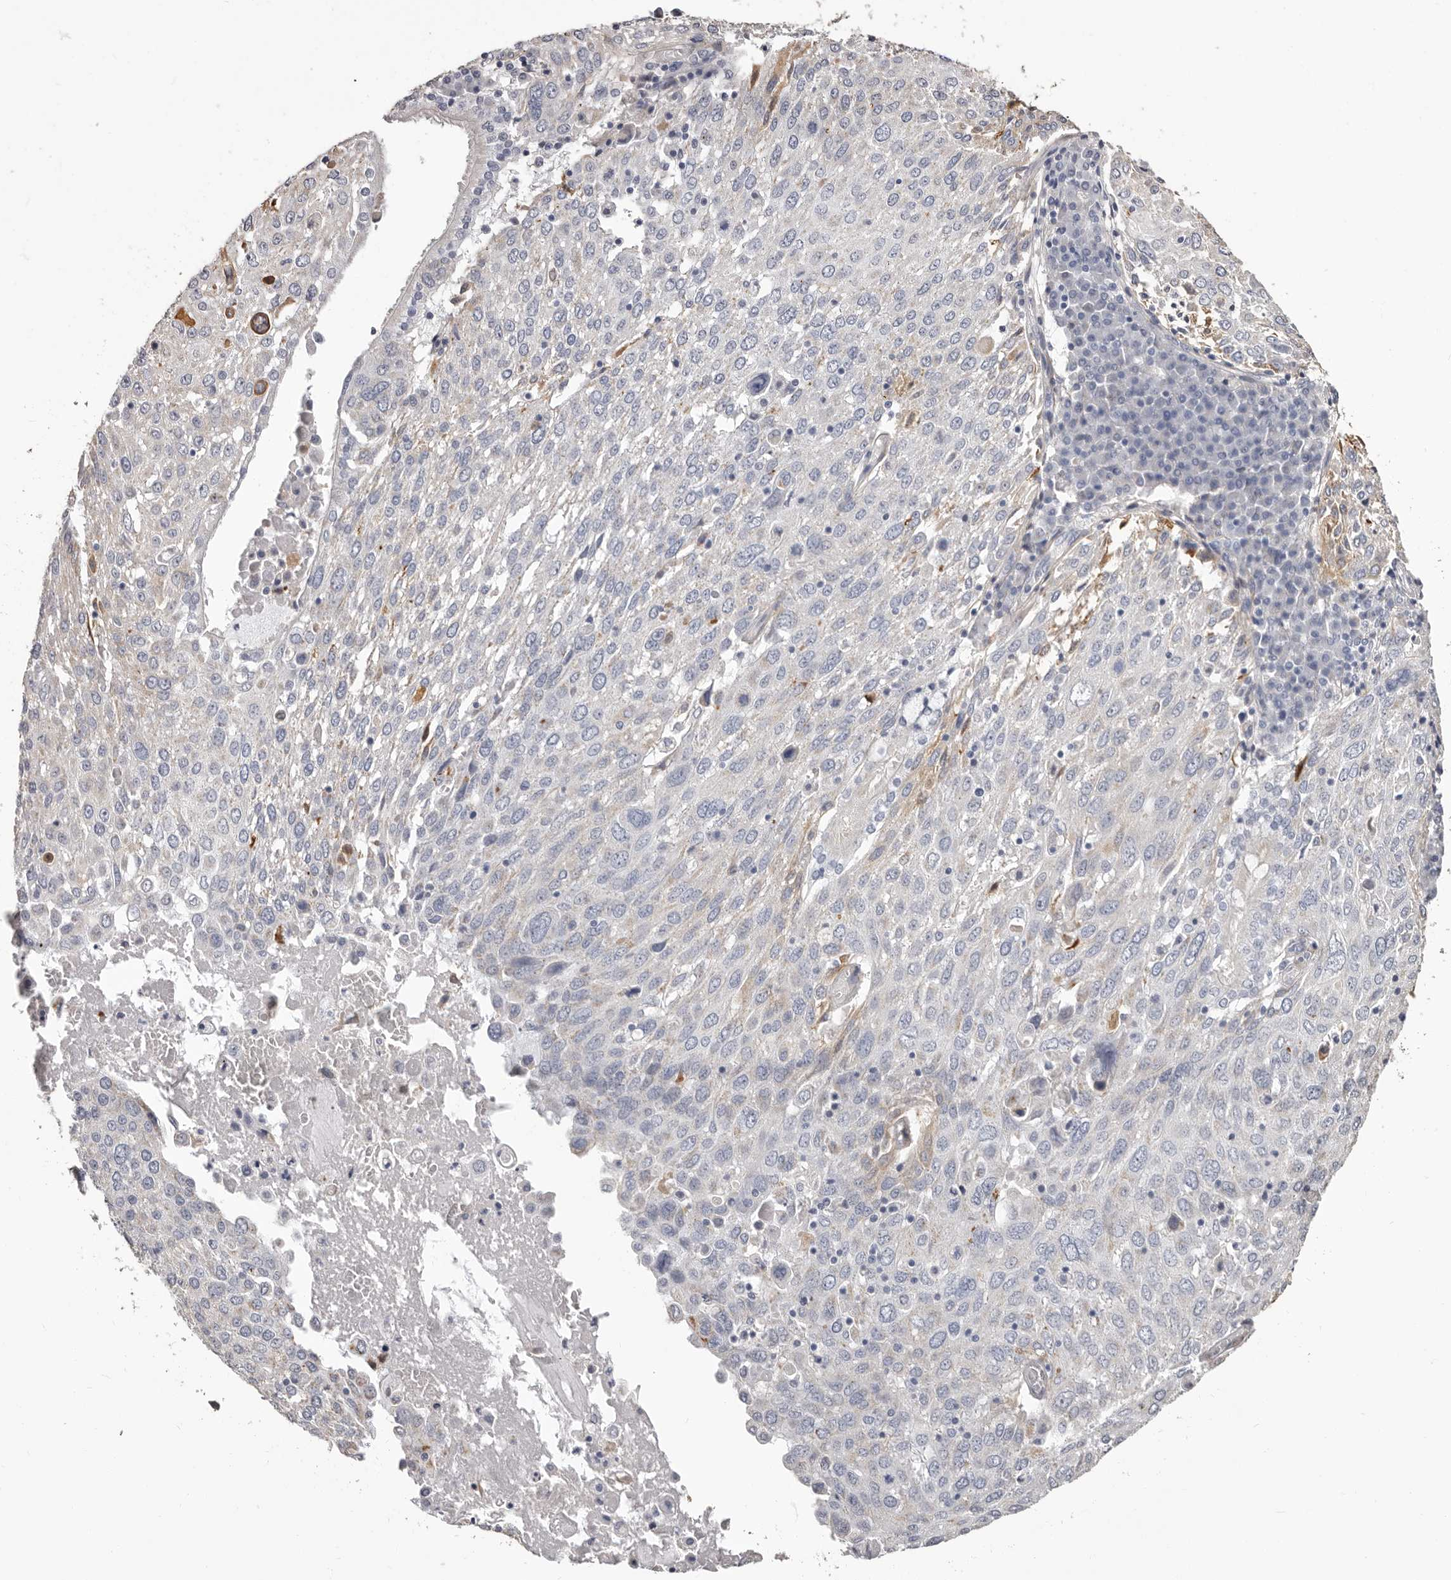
{"staining": {"intensity": "negative", "quantity": "none", "location": "none"}, "tissue": "lung cancer", "cell_type": "Tumor cells", "image_type": "cancer", "snomed": [{"axis": "morphology", "description": "Squamous cell carcinoma, NOS"}, {"axis": "topography", "description": "Lung"}], "caption": "Immunohistochemical staining of human squamous cell carcinoma (lung) reveals no significant staining in tumor cells.", "gene": "COL6A1", "patient": {"sex": "male", "age": 65}}